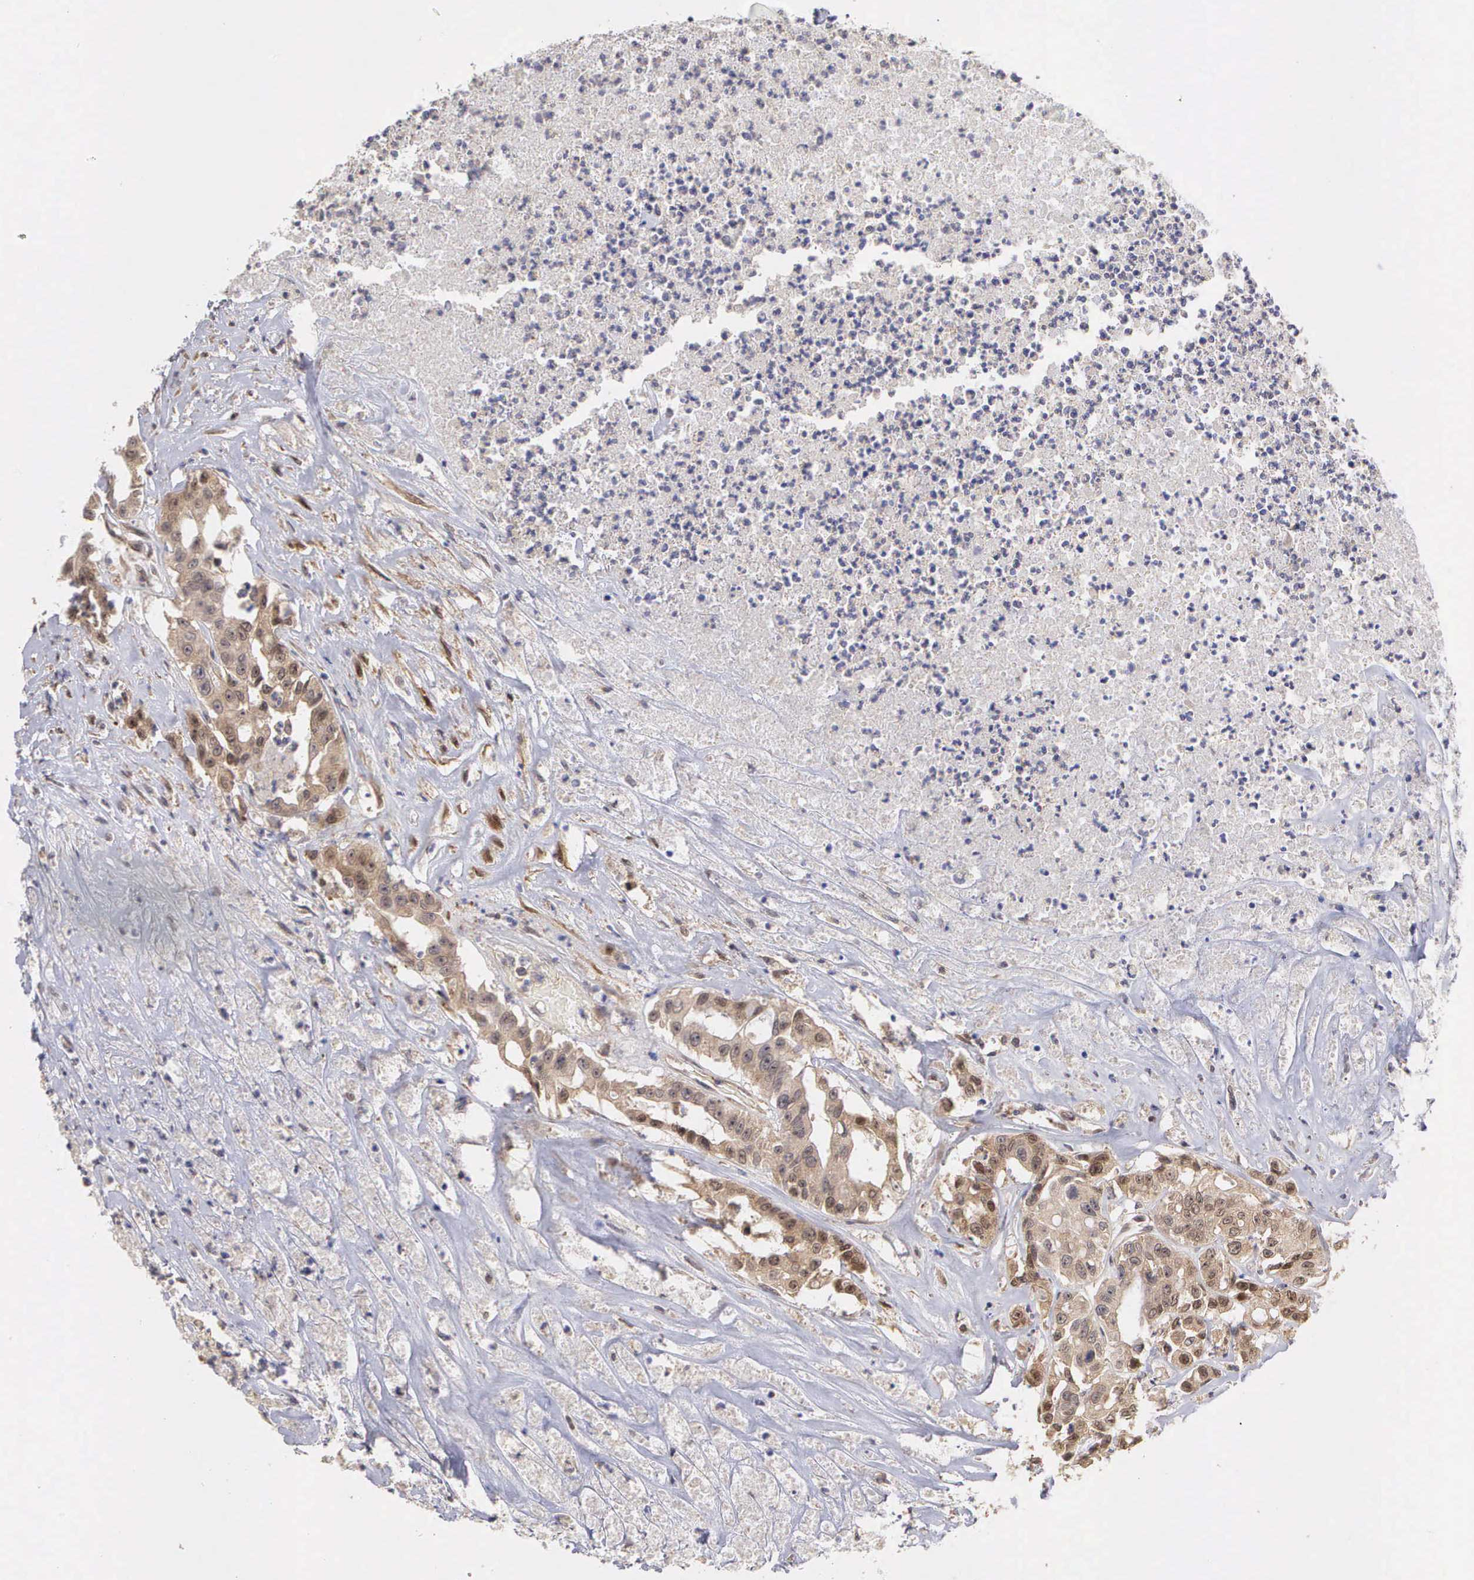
{"staining": {"intensity": "moderate", "quantity": ">75%", "location": "cytoplasmic/membranous"}, "tissue": "colorectal cancer", "cell_type": "Tumor cells", "image_type": "cancer", "snomed": [{"axis": "morphology", "description": "Adenocarcinoma, NOS"}, {"axis": "topography", "description": "Colon"}], "caption": "Protein expression analysis of colorectal cancer (adenocarcinoma) reveals moderate cytoplasmic/membranous expression in approximately >75% of tumor cells.", "gene": "DNAJB7", "patient": {"sex": "female", "age": 70}}